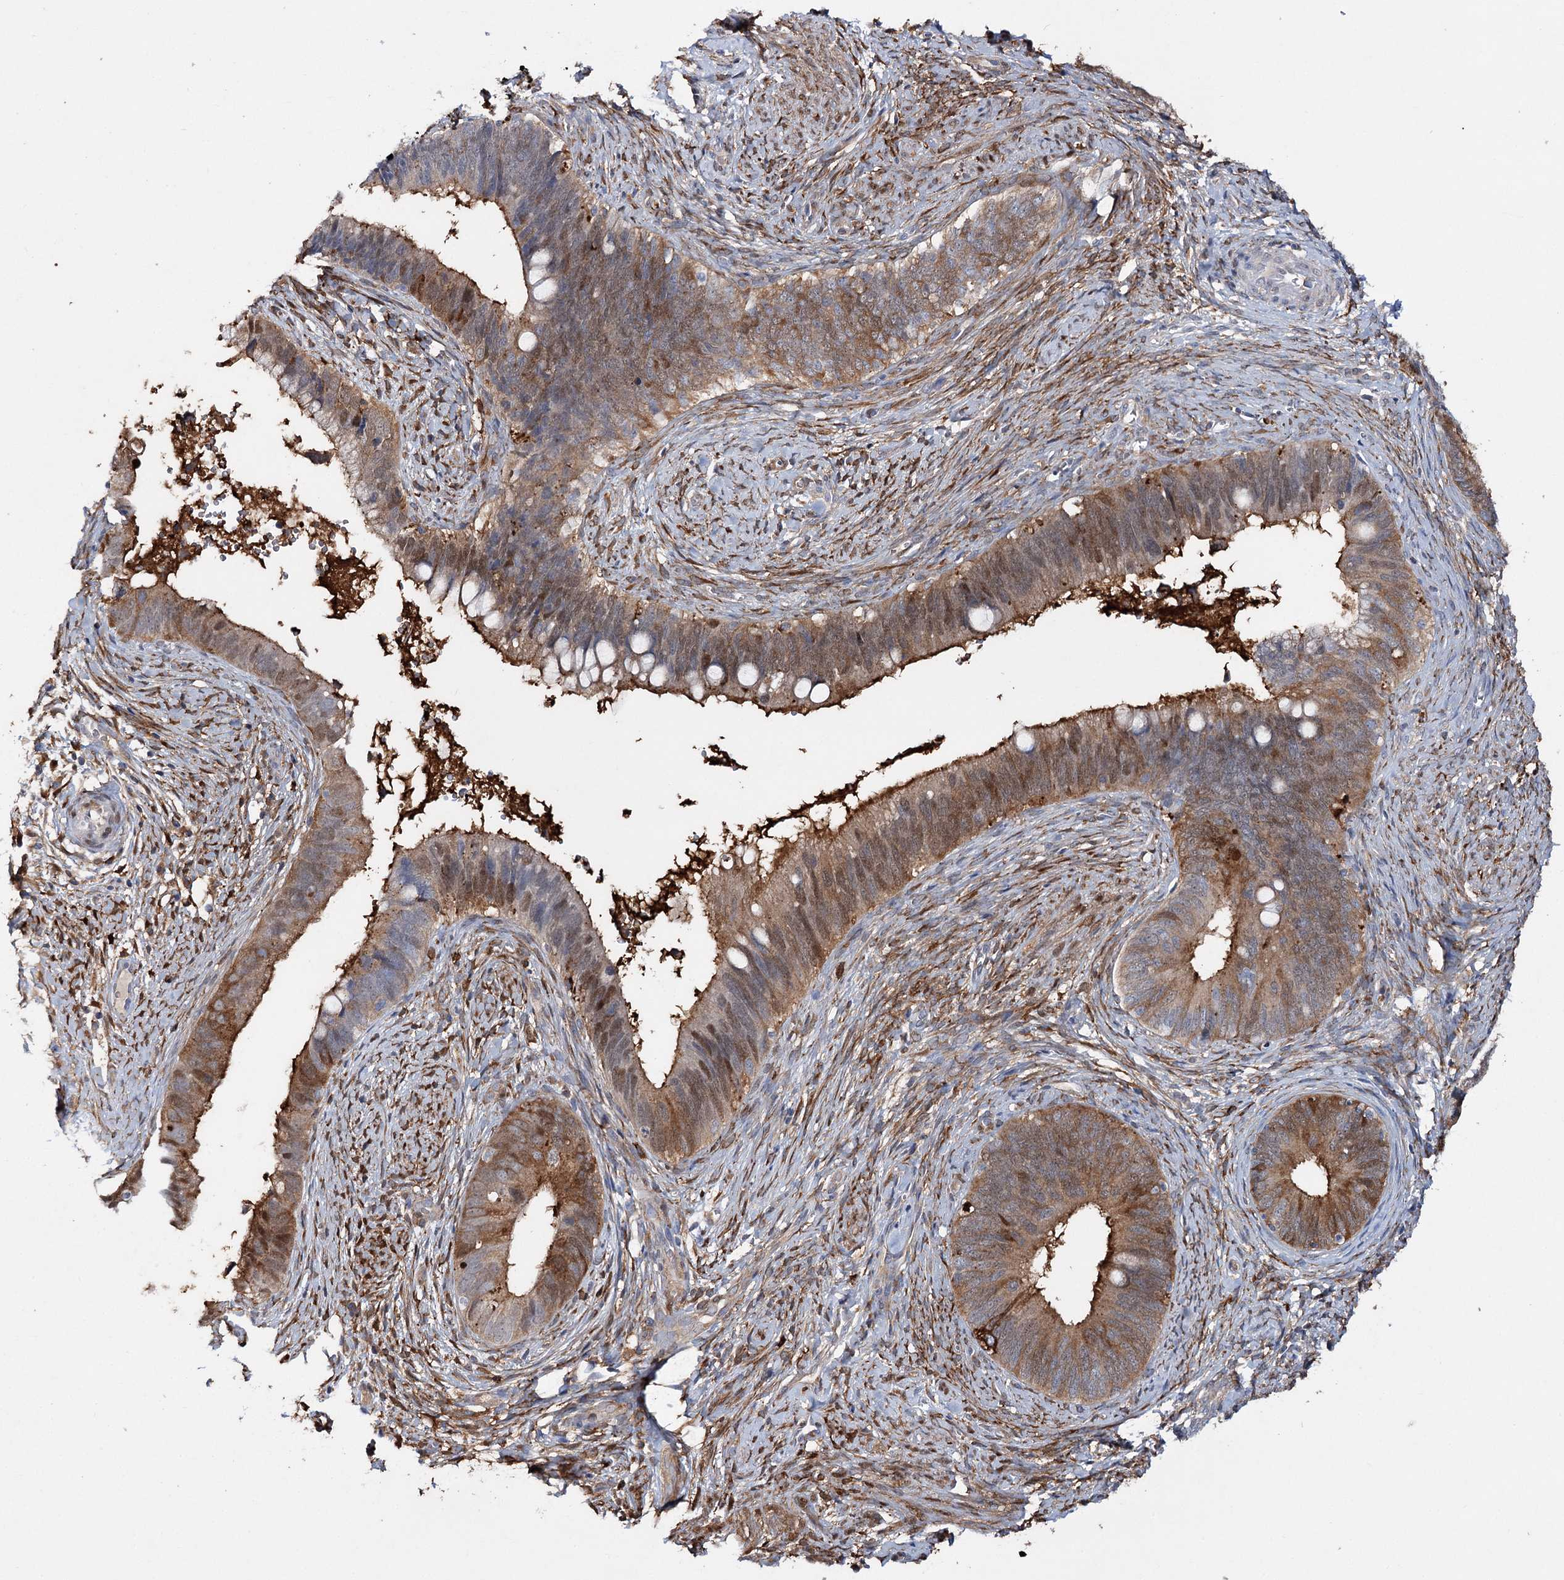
{"staining": {"intensity": "strong", "quantity": ">75%", "location": "cytoplasmic/membranous,nuclear"}, "tissue": "cervical cancer", "cell_type": "Tumor cells", "image_type": "cancer", "snomed": [{"axis": "morphology", "description": "Adenocarcinoma, NOS"}, {"axis": "topography", "description": "Cervix"}], "caption": "IHC of human cervical adenocarcinoma reveals high levels of strong cytoplasmic/membranous and nuclear positivity in approximately >75% of tumor cells.", "gene": "CFAP46", "patient": {"sex": "female", "age": 42}}